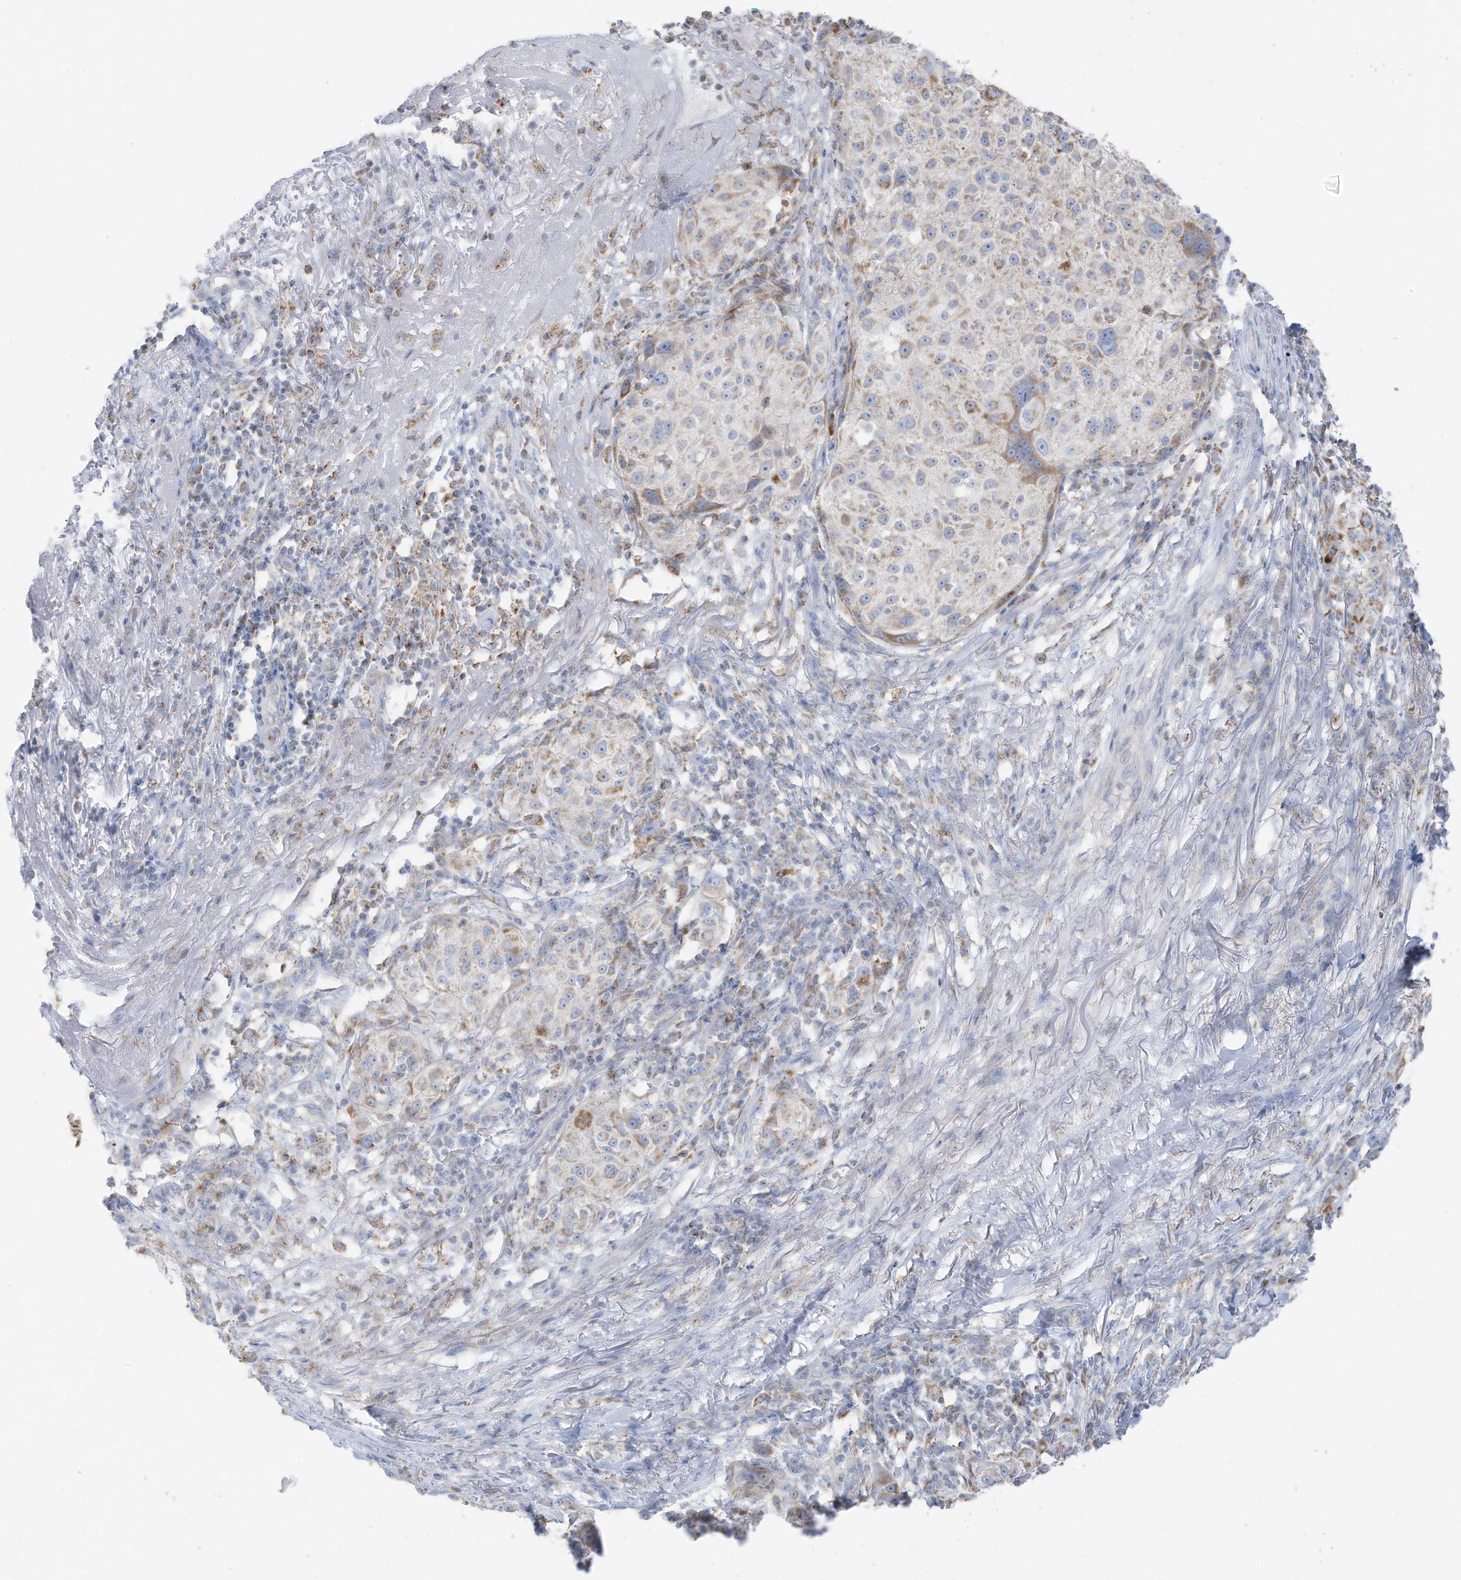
{"staining": {"intensity": "weak", "quantity": "<25%", "location": "cytoplasmic/membranous"}, "tissue": "melanoma", "cell_type": "Tumor cells", "image_type": "cancer", "snomed": [{"axis": "morphology", "description": "Necrosis, NOS"}, {"axis": "morphology", "description": "Malignant melanoma, NOS"}, {"axis": "topography", "description": "Skin"}], "caption": "High power microscopy image of an immunohistochemistry image of melanoma, revealing no significant expression in tumor cells.", "gene": "ETHE1", "patient": {"sex": "female", "age": 87}}